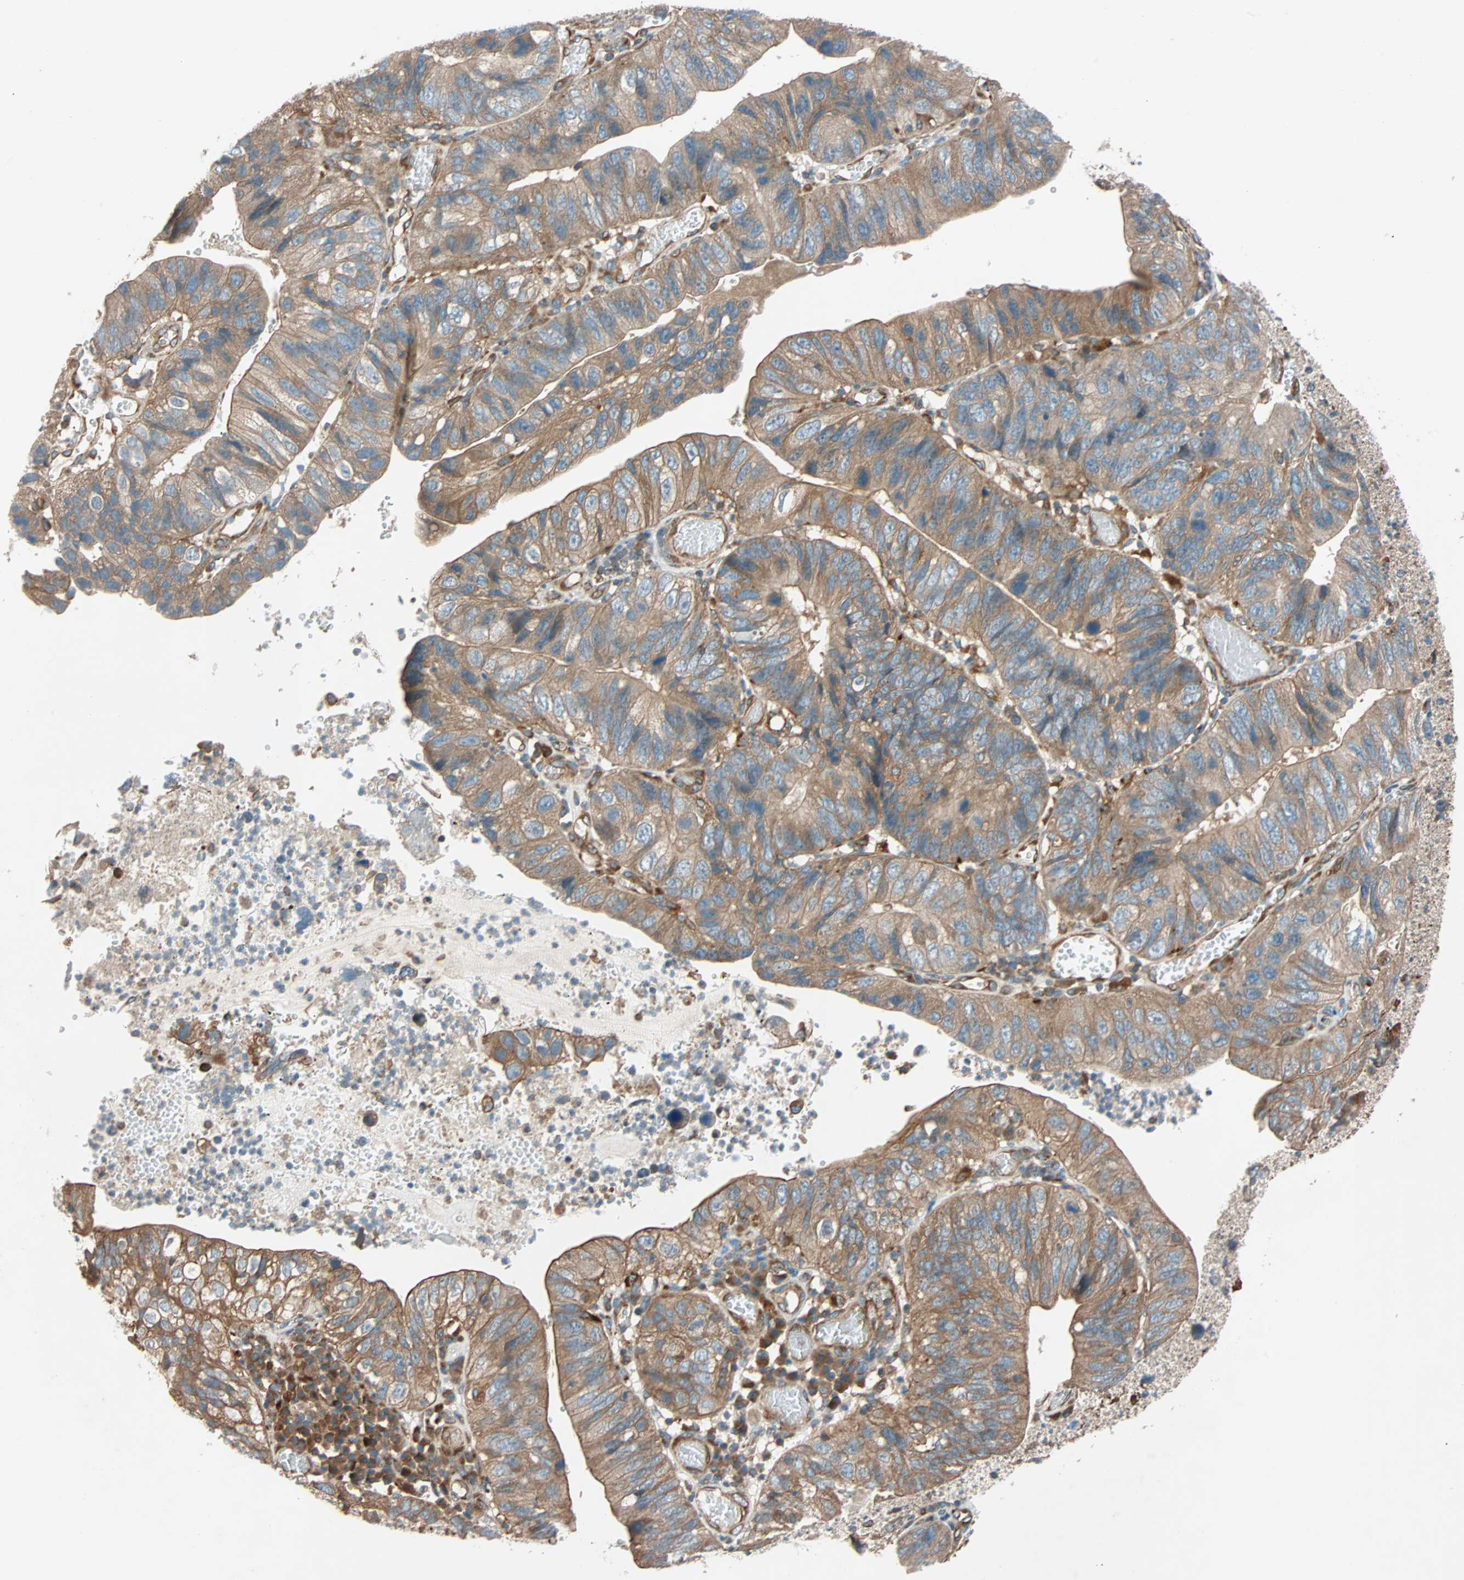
{"staining": {"intensity": "moderate", "quantity": ">75%", "location": "cytoplasmic/membranous"}, "tissue": "stomach cancer", "cell_type": "Tumor cells", "image_type": "cancer", "snomed": [{"axis": "morphology", "description": "Adenocarcinoma, NOS"}, {"axis": "topography", "description": "Stomach"}], "caption": "Tumor cells show medium levels of moderate cytoplasmic/membranous expression in approximately >75% of cells in human stomach adenocarcinoma.", "gene": "PHYH", "patient": {"sex": "male", "age": 59}}